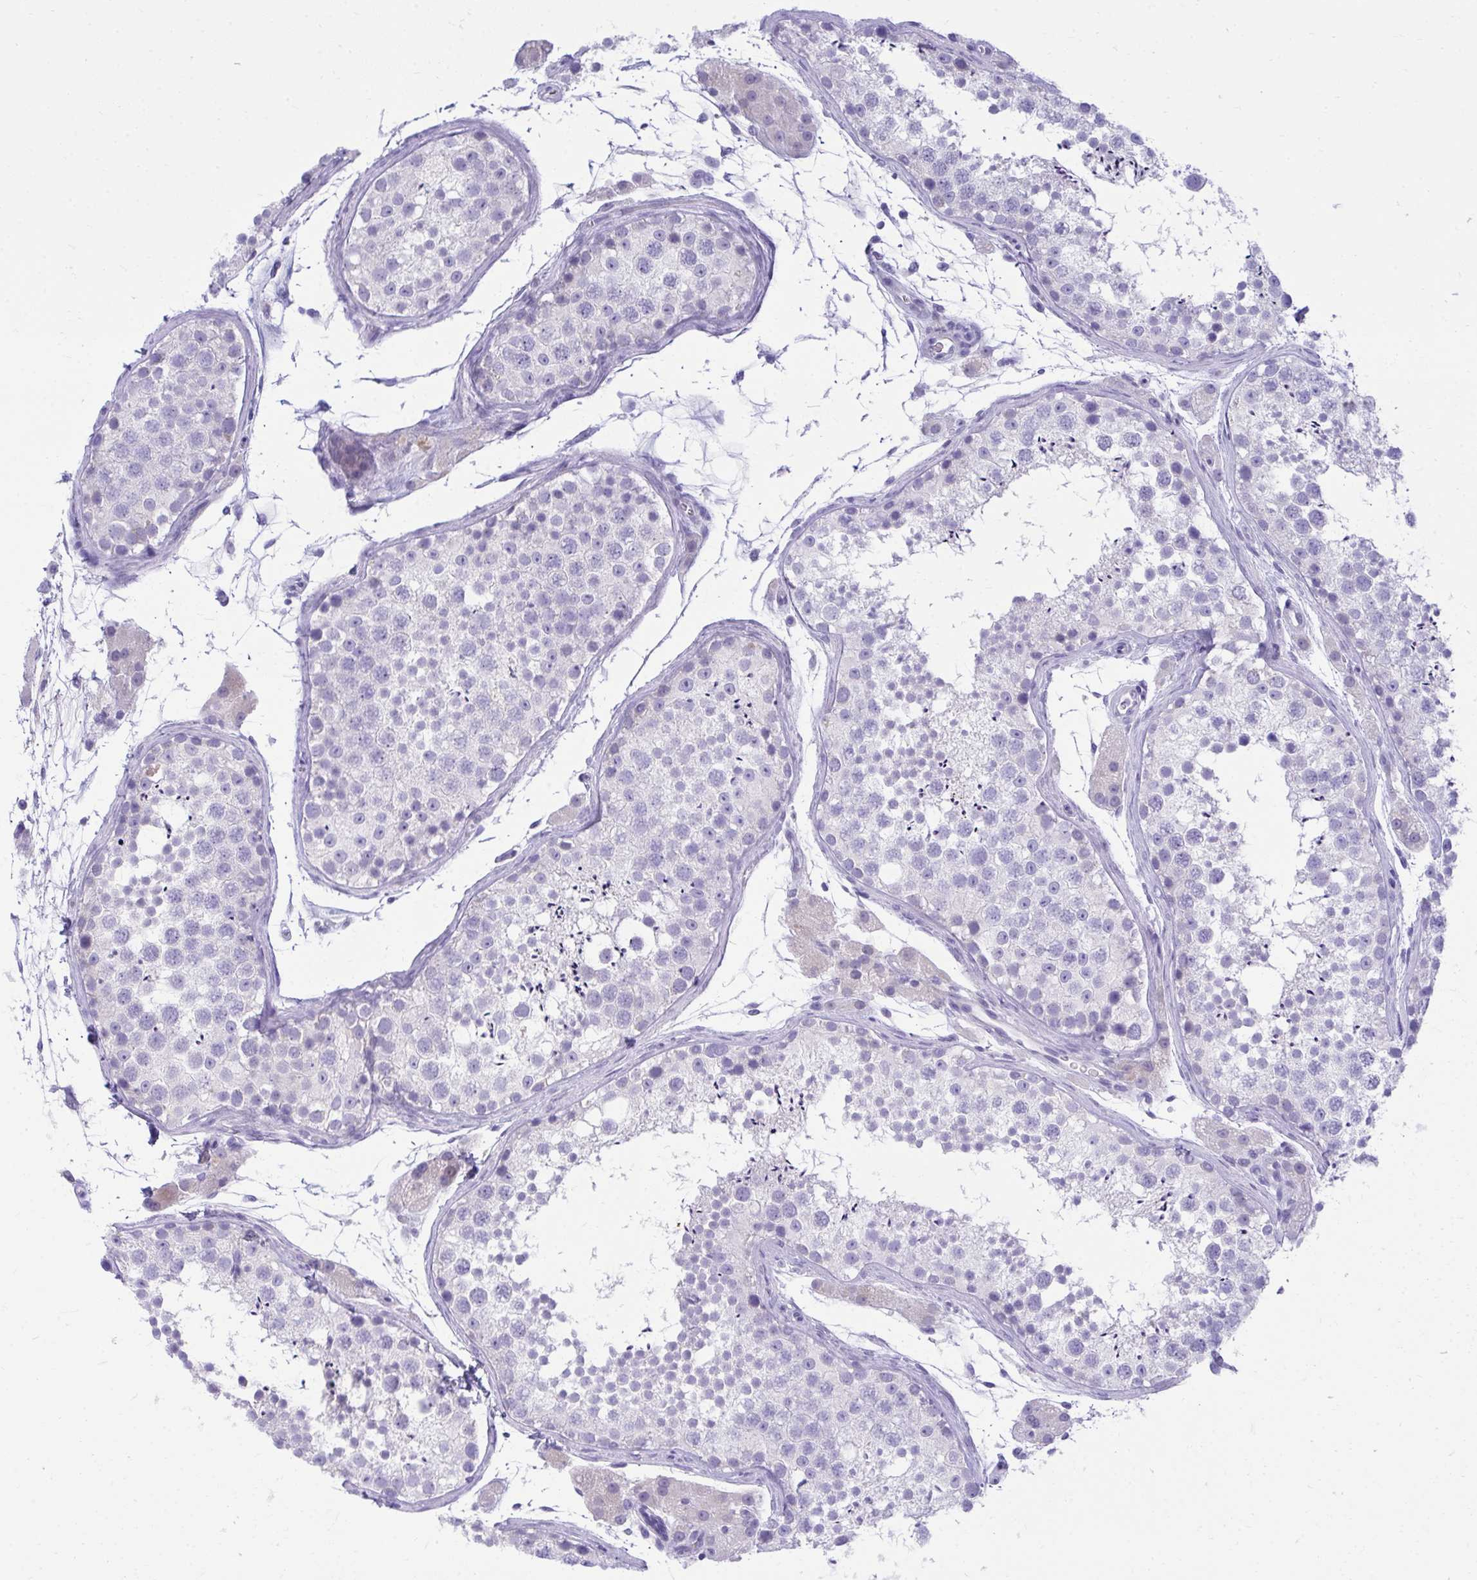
{"staining": {"intensity": "negative", "quantity": "none", "location": "none"}, "tissue": "testis", "cell_type": "Cells in seminiferous ducts", "image_type": "normal", "snomed": [{"axis": "morphology", "description": "Normal tissue, NOS"}, {"axis": "topography", "description": "Testis"}], "caption": "Normal testis was stained to show a protein in brown. There is no significant staining in cells in seminiferous ducts. (Stains: DAB (3,3'-diaminobenzidine) IHC with hematoxylin counter stain, Microscopy: brightfield microscopy at high magnification).", "gene": "AIG1", "patient": {"sex": "male", "age": 41}}